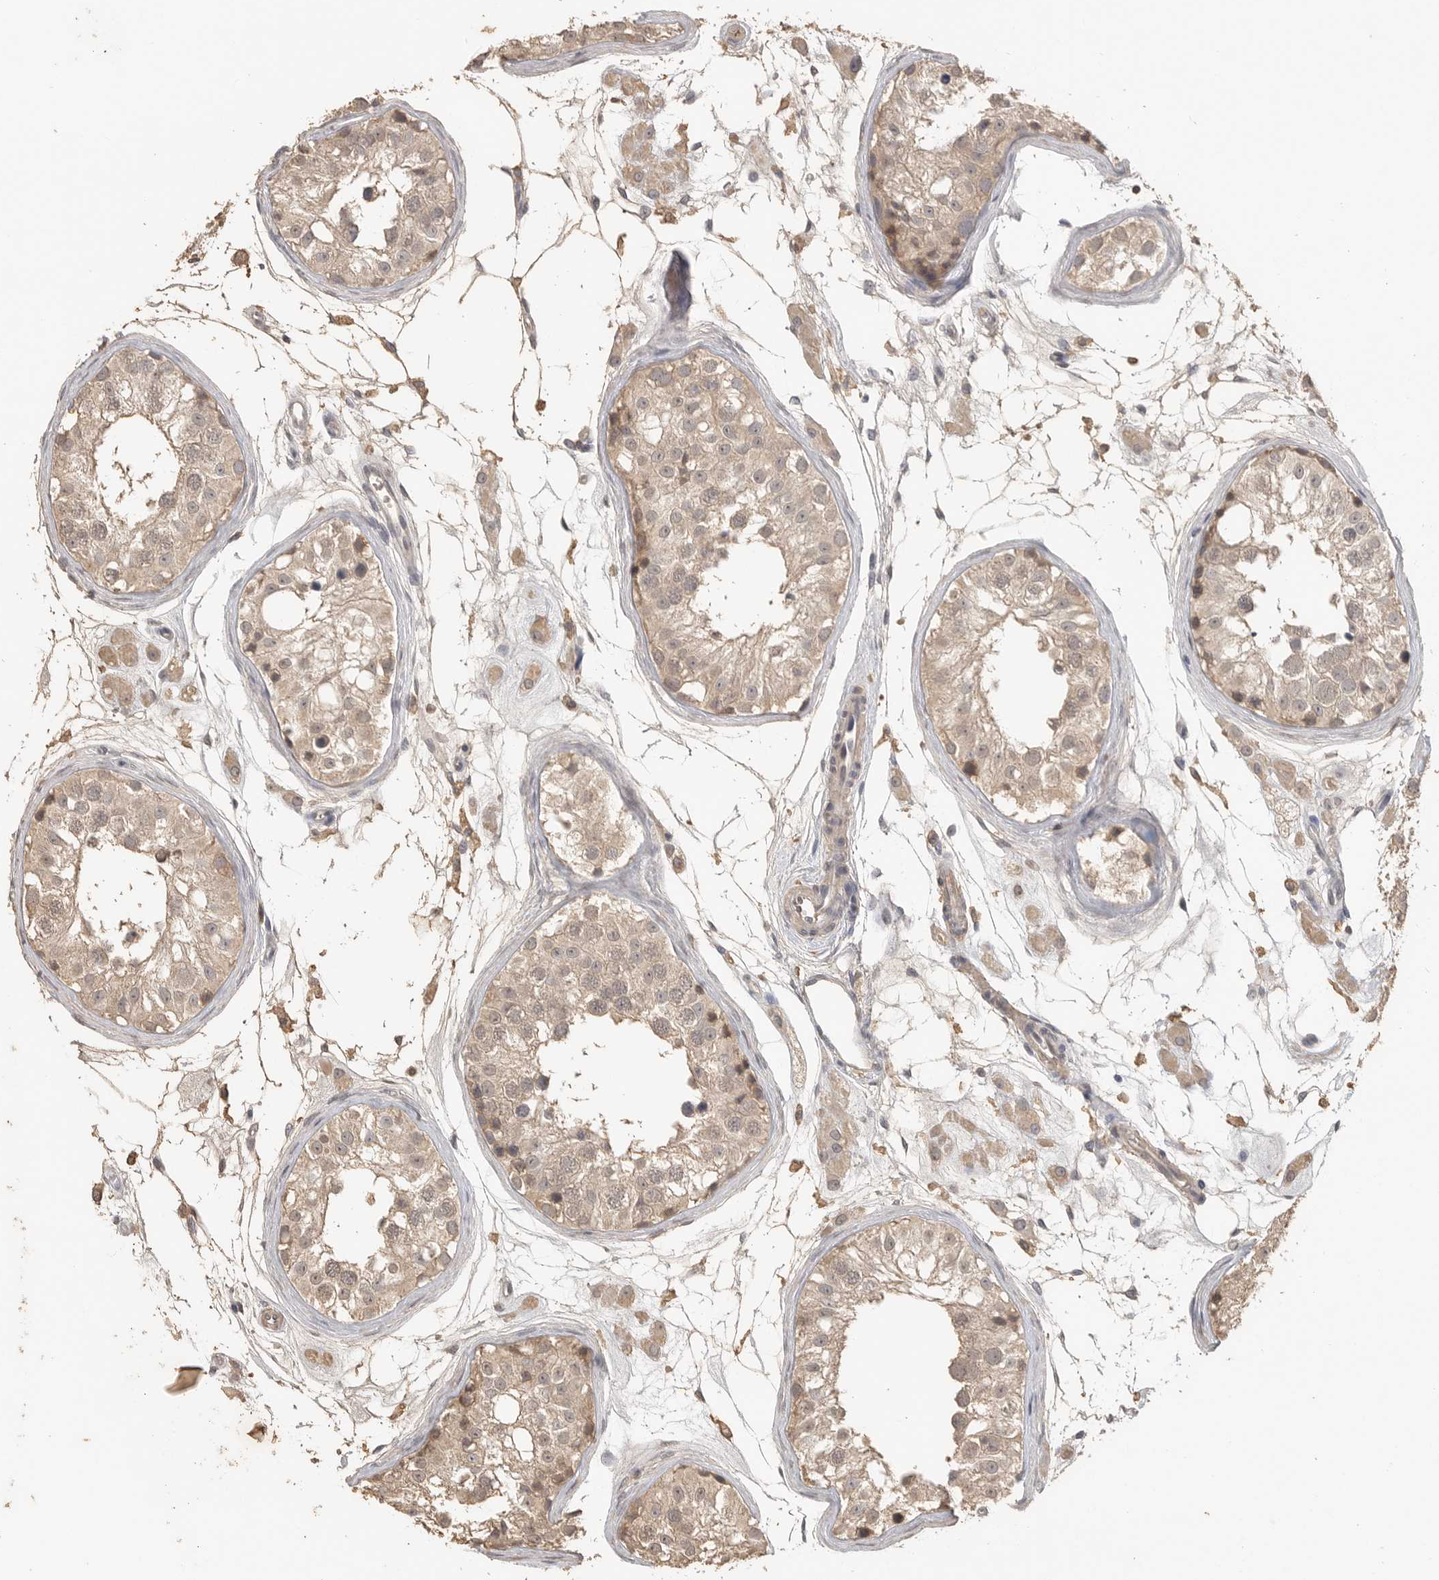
{"staining": {"intensity": "weak", "quantity": ">75%", "location": "cytoplasmic/membranous"}, "tissue": "testis", "cell_type": "Cells in seminiferous ducts", "image_type": "normal", "snomed": [{"axis": "morphology", "description": "Normal tissue, NOS"}, {"axis": "morphology", "description": "Adenocarcinoma, metastatic, NOS"}, {"axis": "topography", "description": "Testis"}], "caption": "Cells in seminiferous ducts demonstrate low levels of weak cytoplasmic/membranous positivity in approximately >75% of cells in normal testis.", "gene": "MAP2K1", "patient": {"sex": "male", "age": 26}}